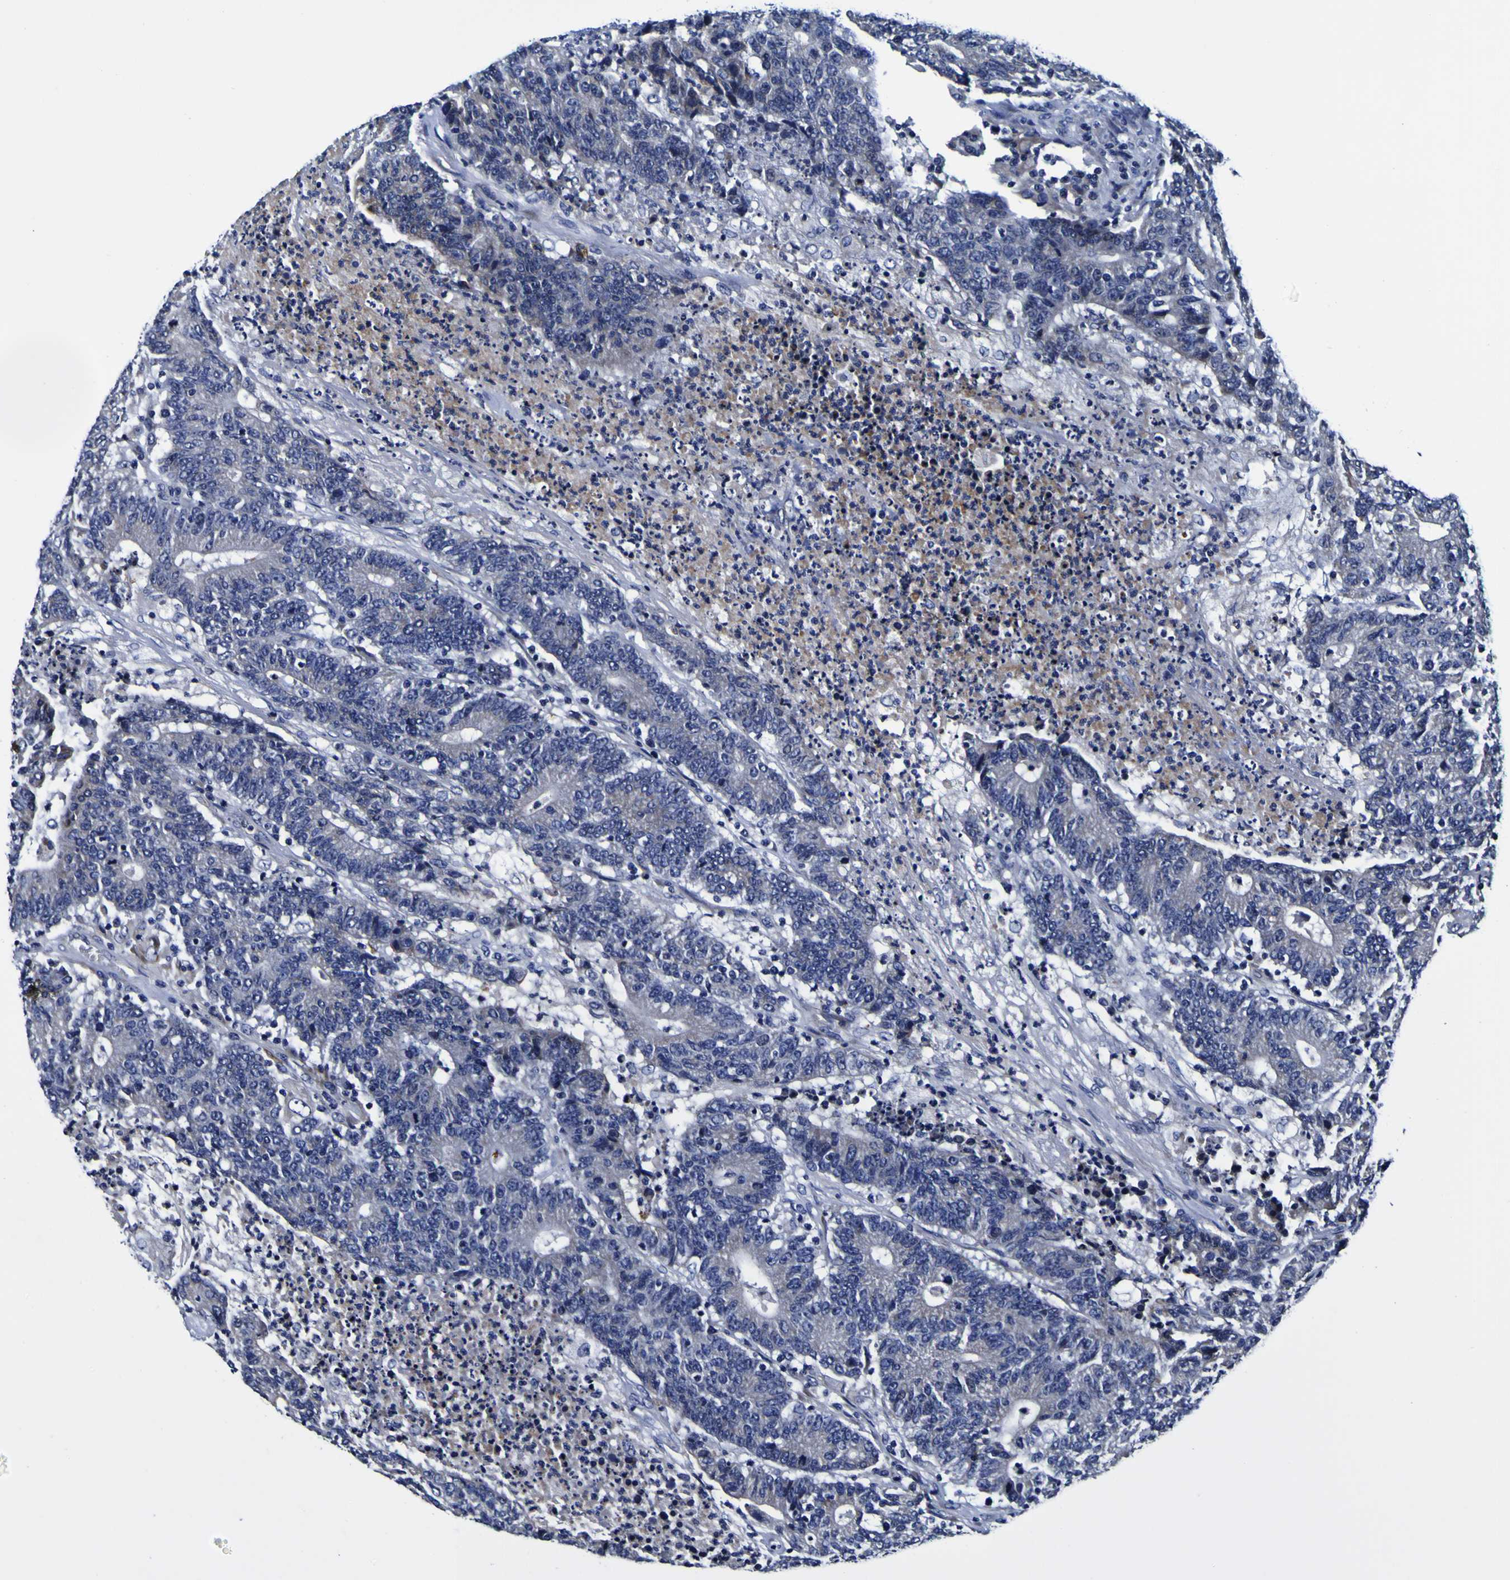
{"staining": {"intensity": "negative", "quantity": "none", "location": "none"}, "tissue": "colorectal cancer", "cell_type": "Tumor cells", "image_type": "cancer", "snomed": [{"axis": "morphology", "description": "Normal tissue, NOS"}, {"axis": "morphology", "description": "Adenocarcinoma, NOS"}, {"axis": "topography", "description": "Colon"}], "caption": "Immunohistochemistry (IHC) photomicrograph of neoplastic tissue: human adenocarcinoma (colorectal) stained with DAB shows no significant protein positivity in tumor cells. (DAB (3,3'-diaminobenzidine) IHC visualized using brightfield microscopy, high magnification).", "gene": "PDLIM4", "patient": {"sex": "female", "age": 75}}